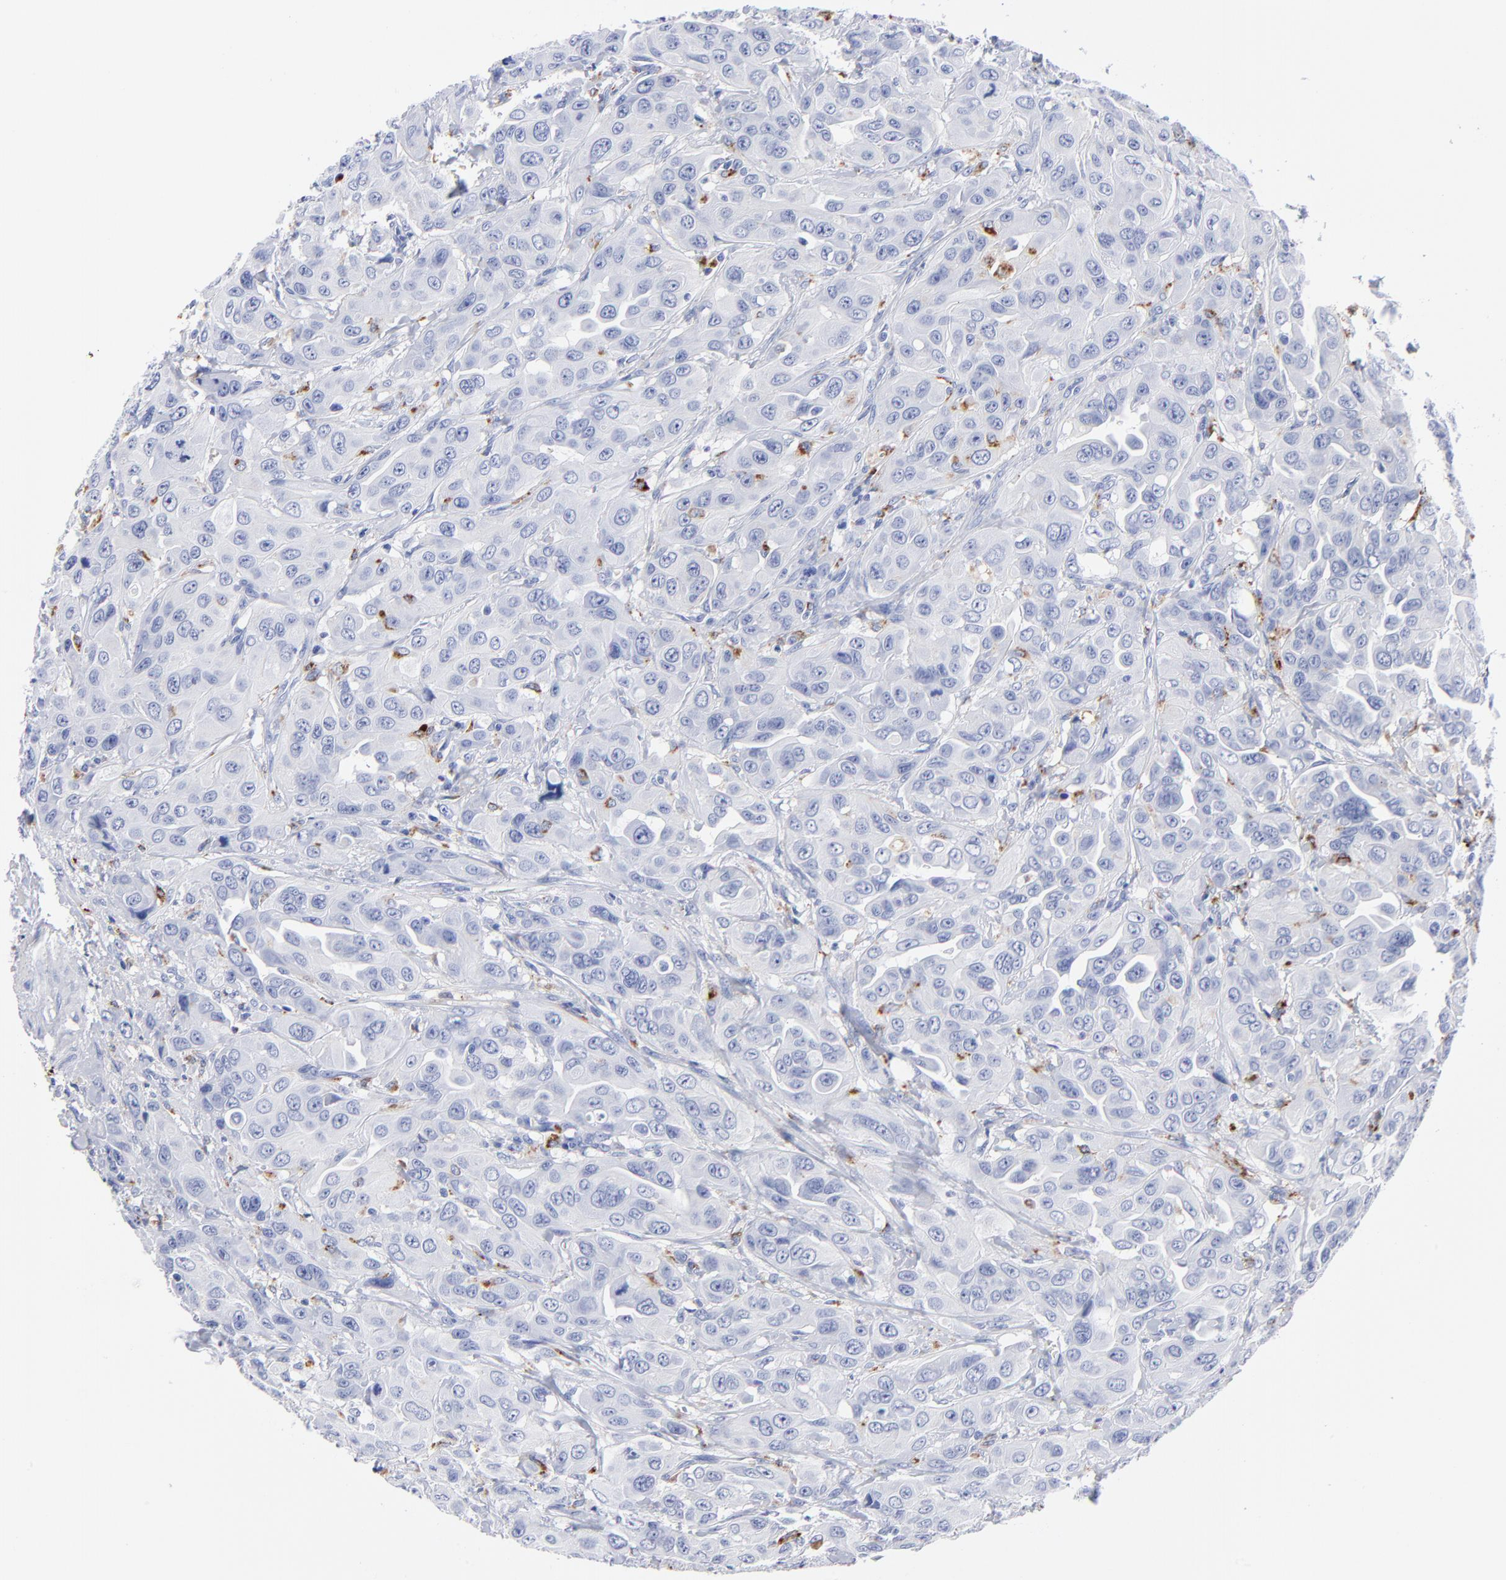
{"staining": {"intensity": "moderate", "quantity": "<25%", "location": "cytoplasmic/membranous"}, "tissue": "urothelial cancer", "cell_type": "Tumor cells", "image_type": "cancer", "snomed": [{"axis": "morphology", "description": "Urothelial carcinoma, High grade"}, {"axis": "topography", "description": "Urinary bladder"}], "caption": "A micrograph showing moderate cytoplasmic/membranous positivity in about <25% of tumor cells in high-grade urothelial carcinoma, as visualized by brown immunohistochemical staining.", "gene": "CPVL", "patient": {"sex": "male", "age": 73}}